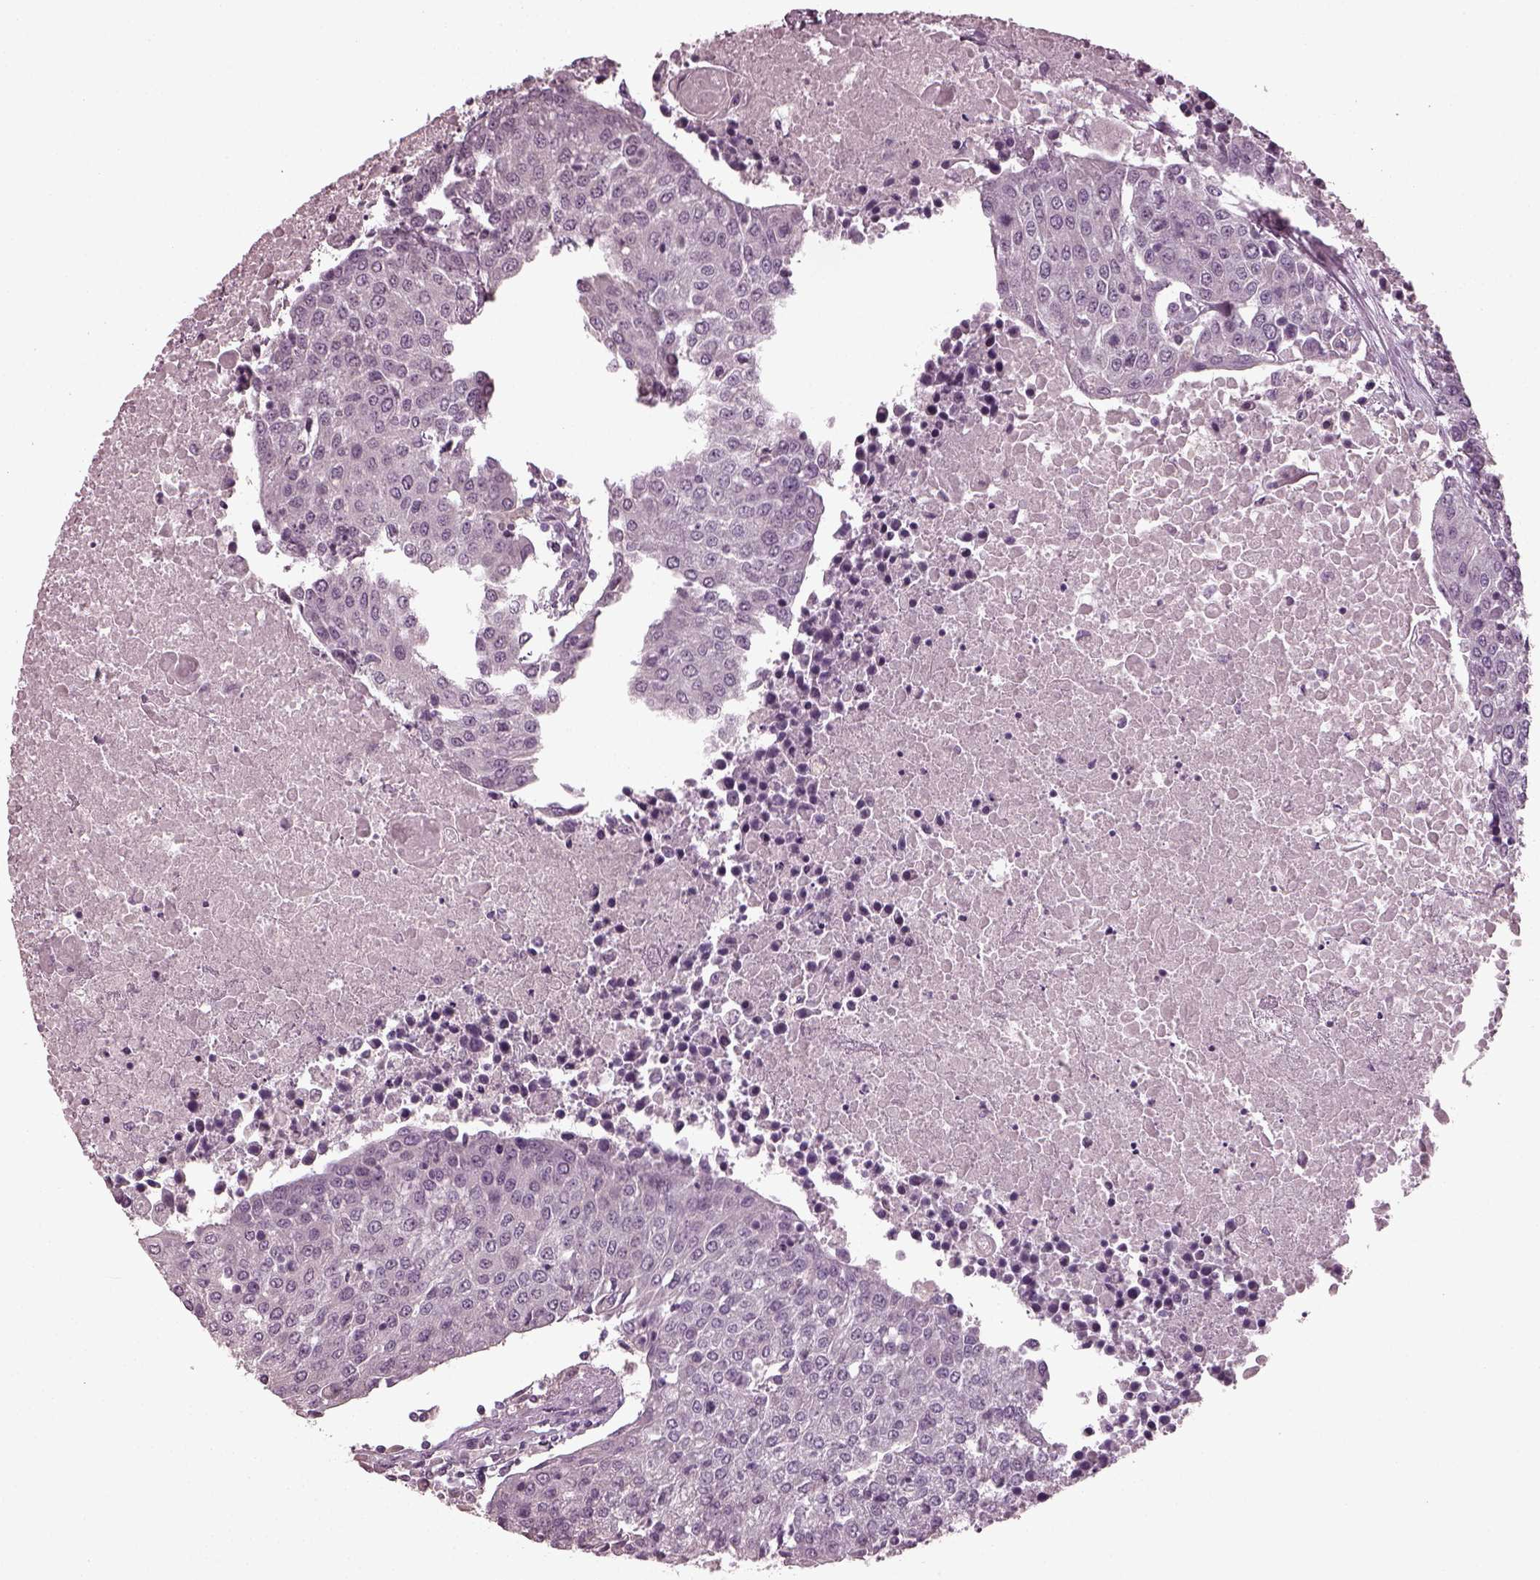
{"staining": {"intensity": "negative", "quantity": "none", "location": "none"}, "tissue": "urothelial cancer", "cell_type": "Tumor cells", "image_type": "cancer", "snomed": [{"axis": "morphology", "description": "Urothelial carcinoma, High grade"}, {"axis": "topography", "description": "Urinary bladder"}], "caption": "Tumor cells are negative for protein expression in human urothelial carcinoma (high-grade).", "gene": "RCVRN", "patient": {"sex": "female", "age": 85}}